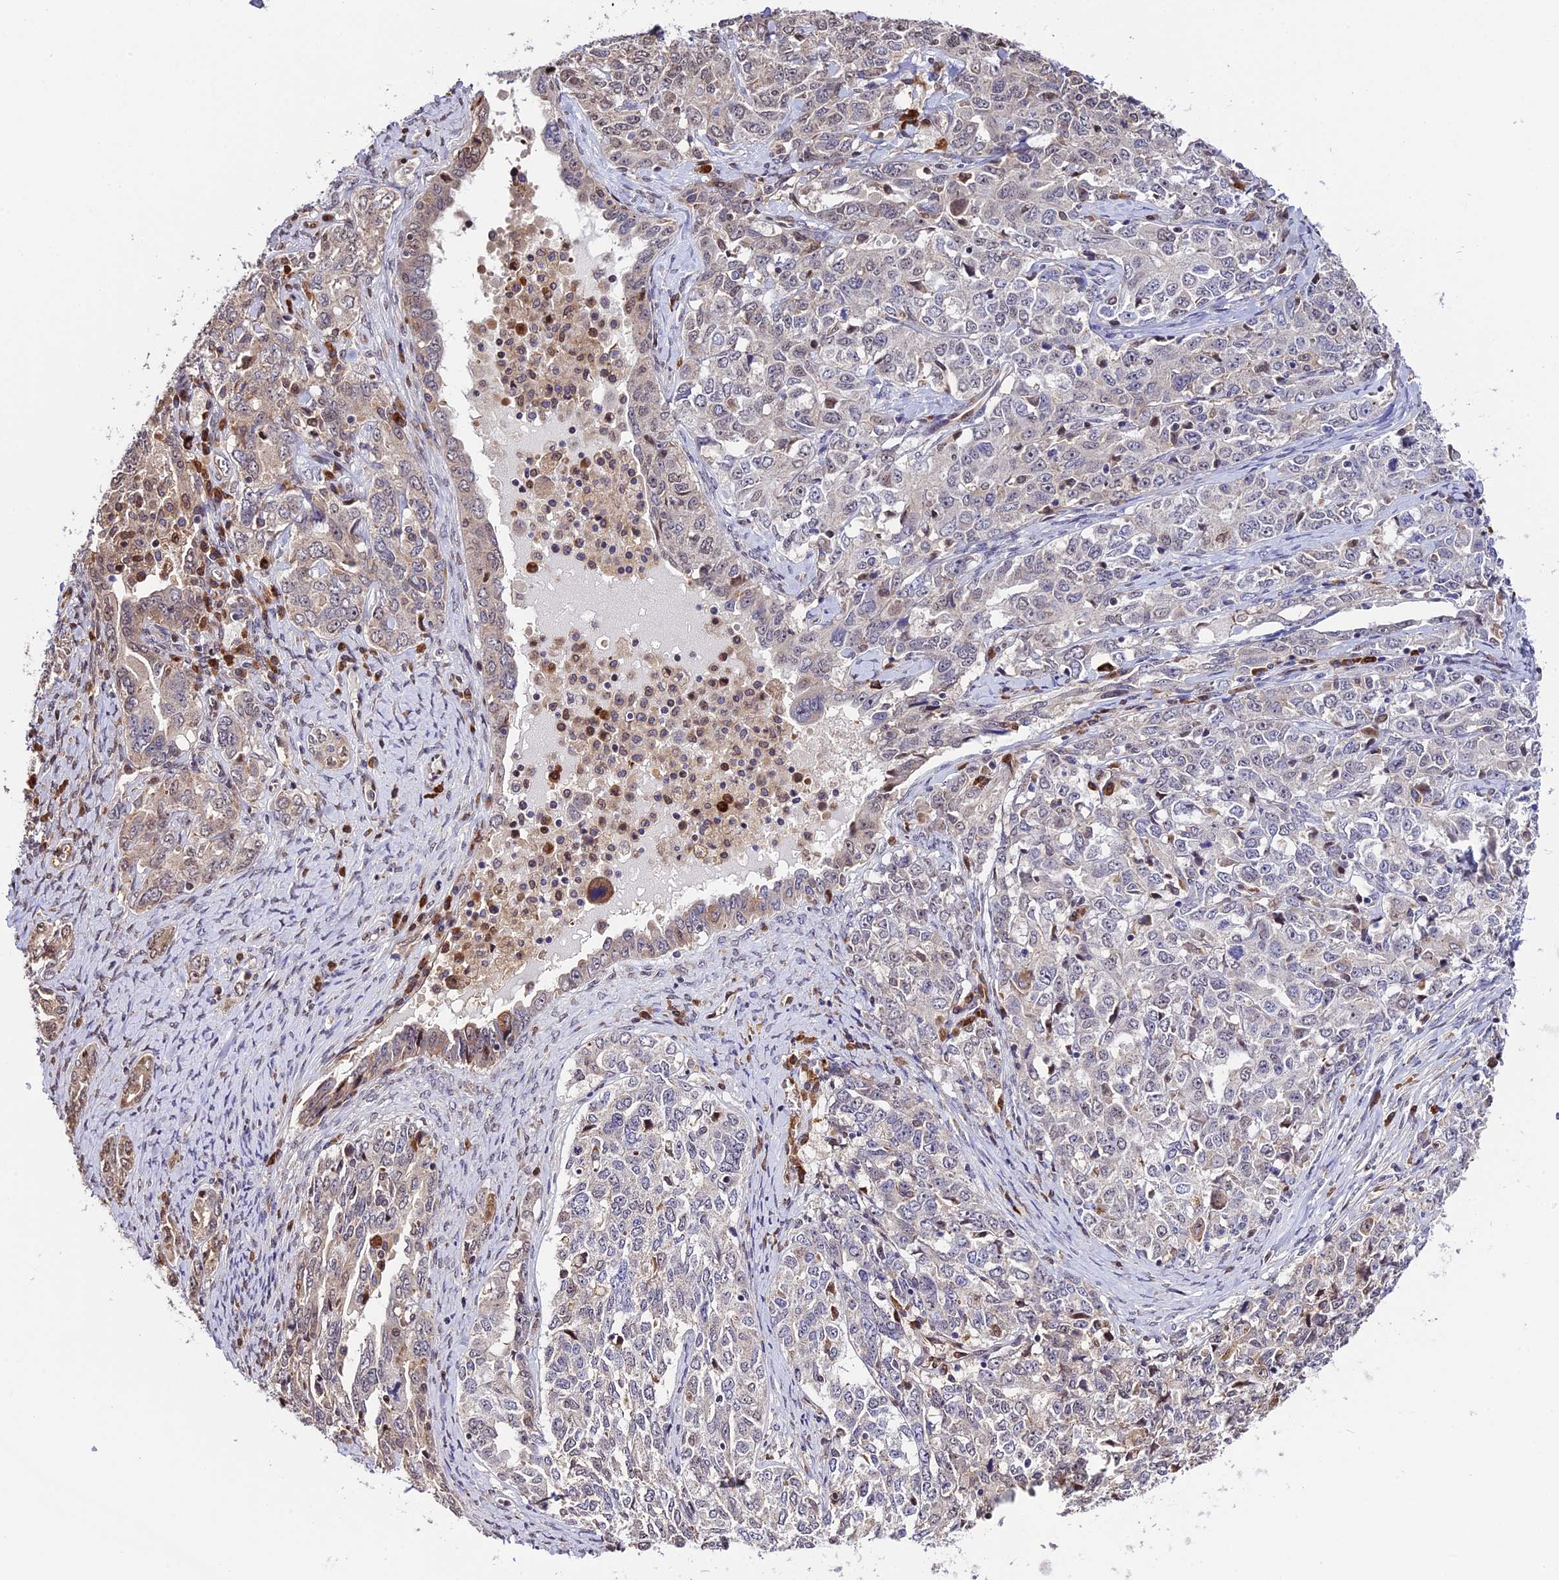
{"staining": {"intensity": "weak", "quantity": "<25%", "location": "nuclear"}, "tissue": "ovarian cancer", "cell_type": "Tumor cells", "image_type": "cancer", "snomed": [{"axis": "morphology", "description": "Carcinoma, endometroid"}, {"axis": "topography", "description": "Ovary"}], "caption": "DAB (3,3'-diaminobenzidine) immunohistochemical staining of human ovarian cancer (endometroid carcinoma) displays no significant staining in tumor cells.", "gene": "HERPUD1", "patient": {"sex": "female", "age": 62}}